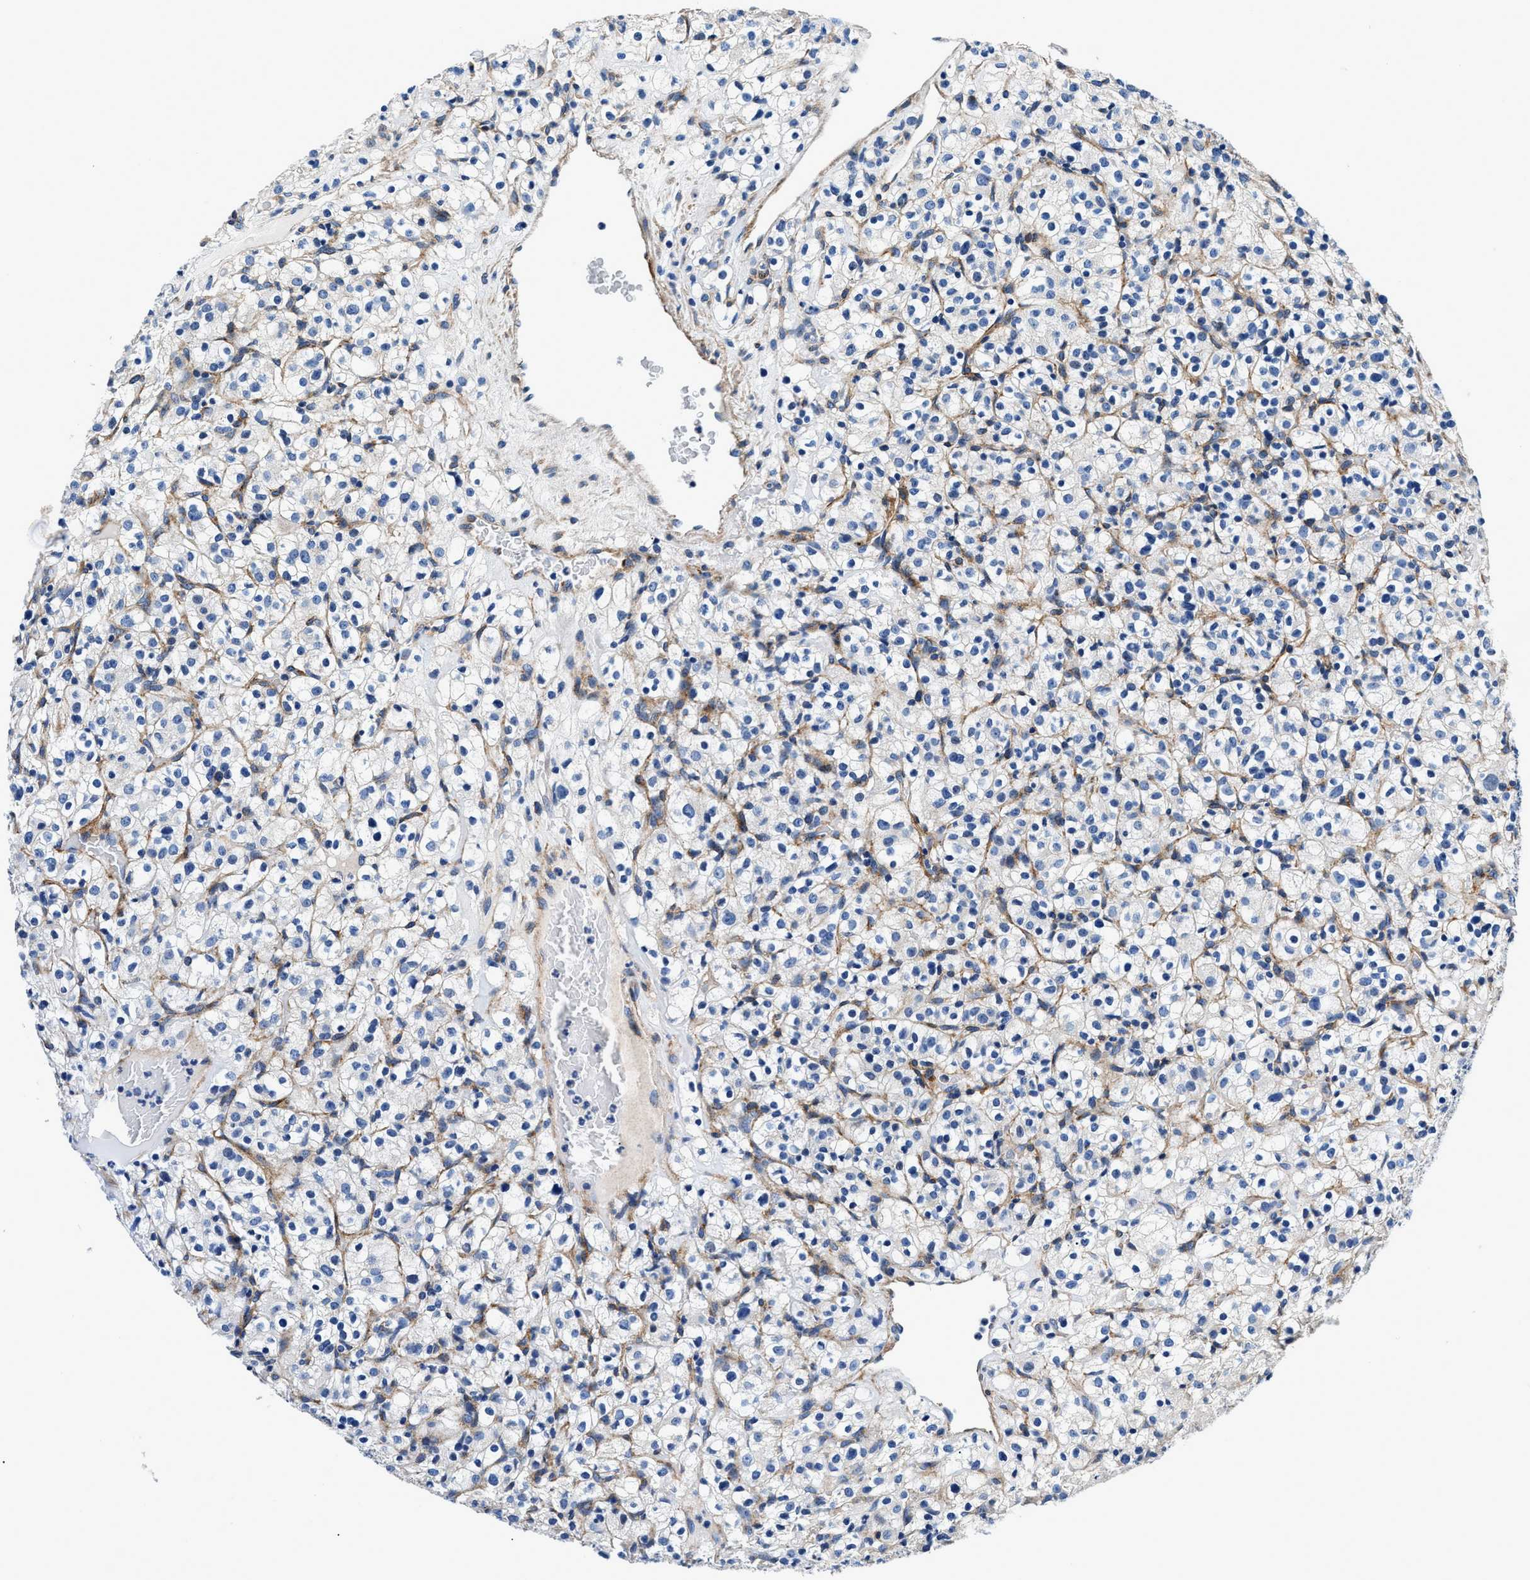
{"staining": {"intensity": "negative", "quantity": "none", "location": "none"}, "tissue": "renal cancer", "cell_type": "Tumor cells", "image_type": "cancer", "snomed": [{"axis": "morphology", "description": "Normal tissue, NOS"}, {"axis": "morphology", "description": "Adenocarcinoma, NOS"}, {"axis": "topography", "description": "Kidney"}], "caption": "An image of adenocarcinoma (renal) stained for a protein exhibits no brown staining in tumor cells. Brightfield microscopy of IHC stained with DAB (3,3'-diaminobenzidine) (brown) and hematoxylin (blue), captured at high magnification.", "gene": "DAG1", "patient": {"sex": "female", "age": 72}}